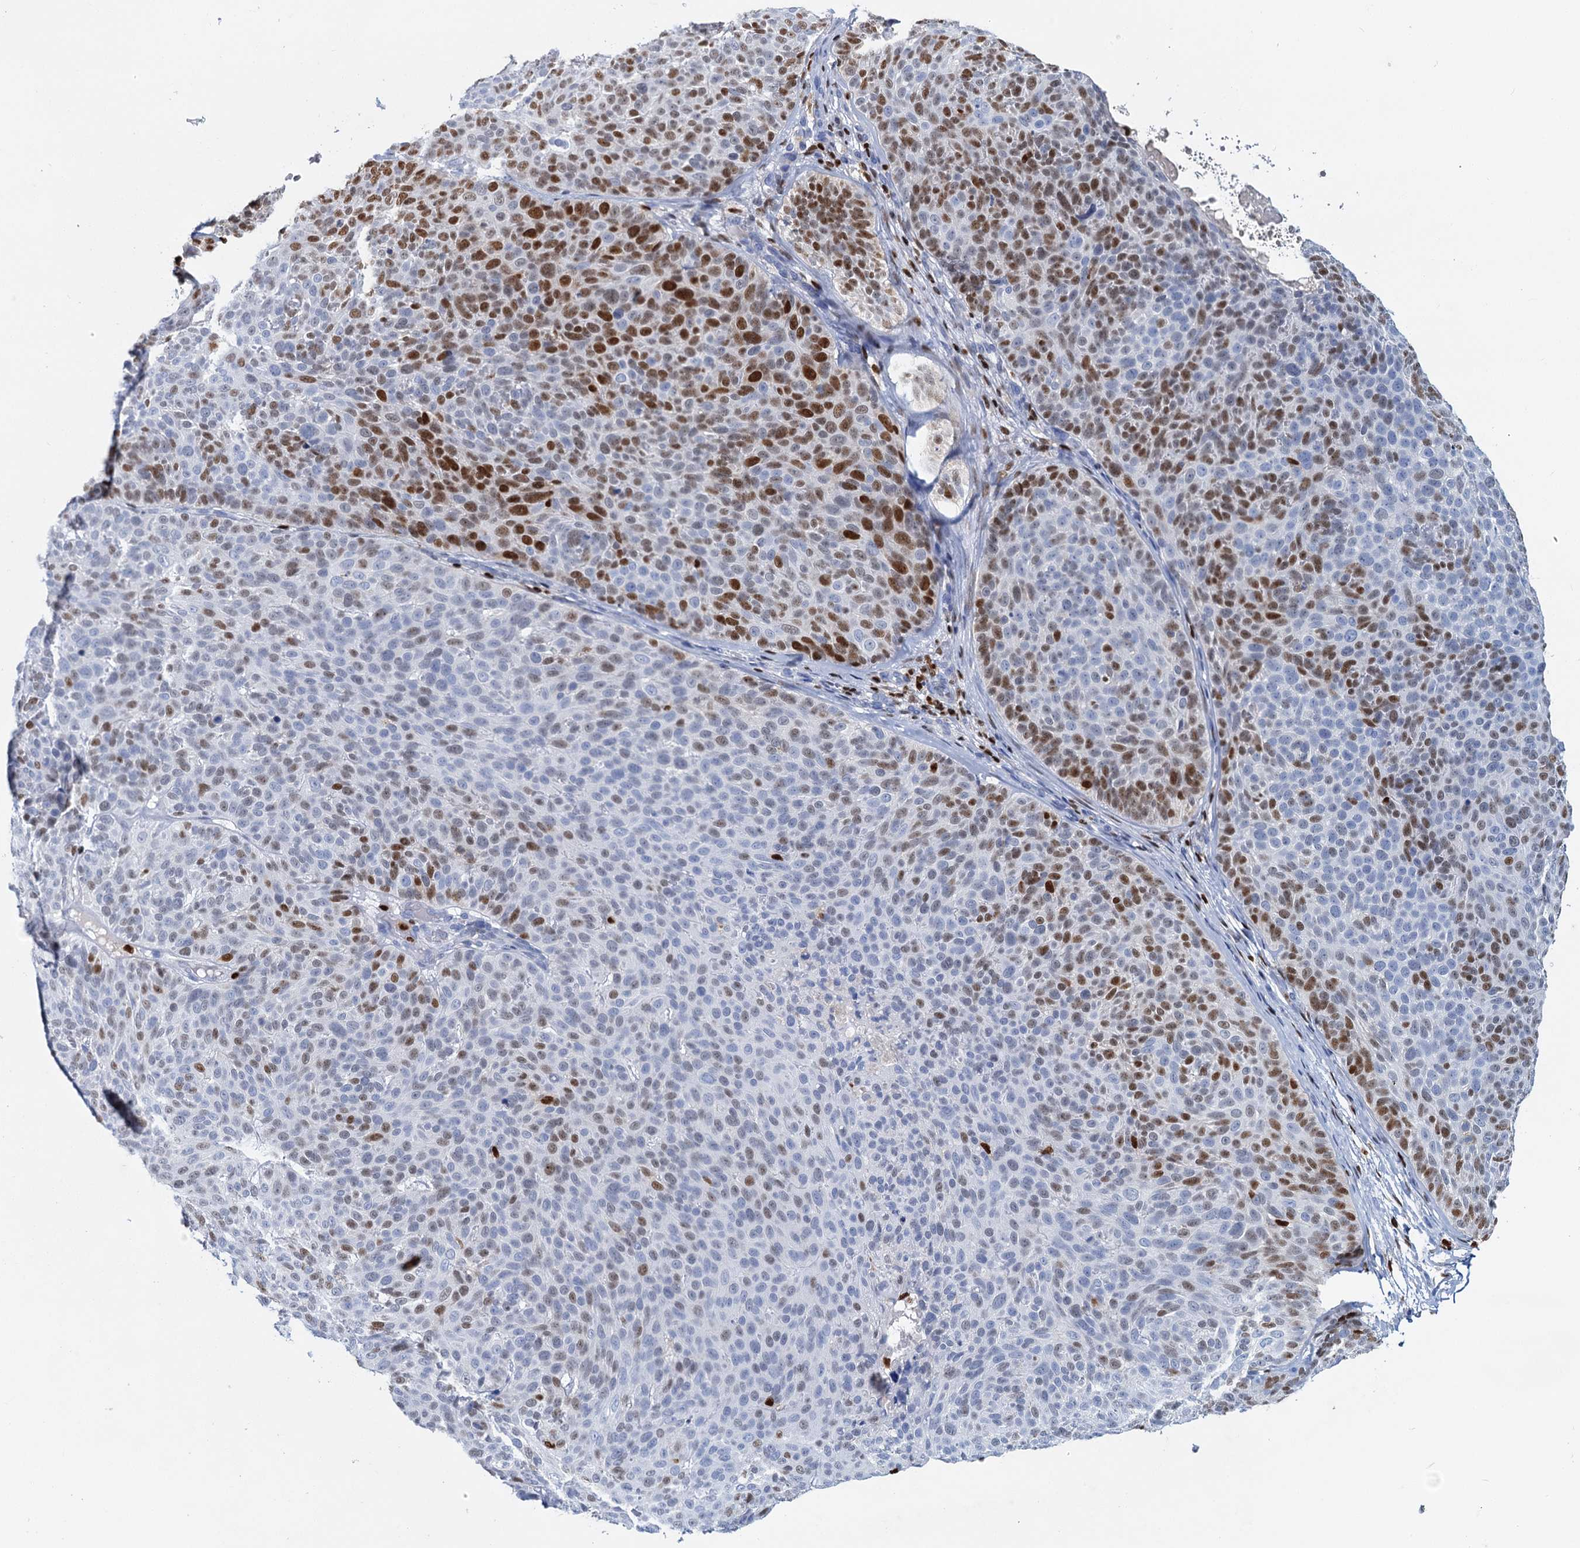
{"staining": {"intensity": "strong", "quantity": "25%-75%", "location": "nuclear"}, "tissue": "skin cancer", "cell_type": "Tumor cells", "image_type": "cancer", "snomed": [{"axis": "morphology", "description": "Basal cell carcinoma"}, {"axis": "topography", "description": "Skin"}], "caption": "Tumor cells exhibit high levels of strong nuclear positivity in approximately 25%-75% of cells in human basal cell carcinoma (skin).", "gene": "CELF2", "patient": {"sex": "male", "age": 85}}